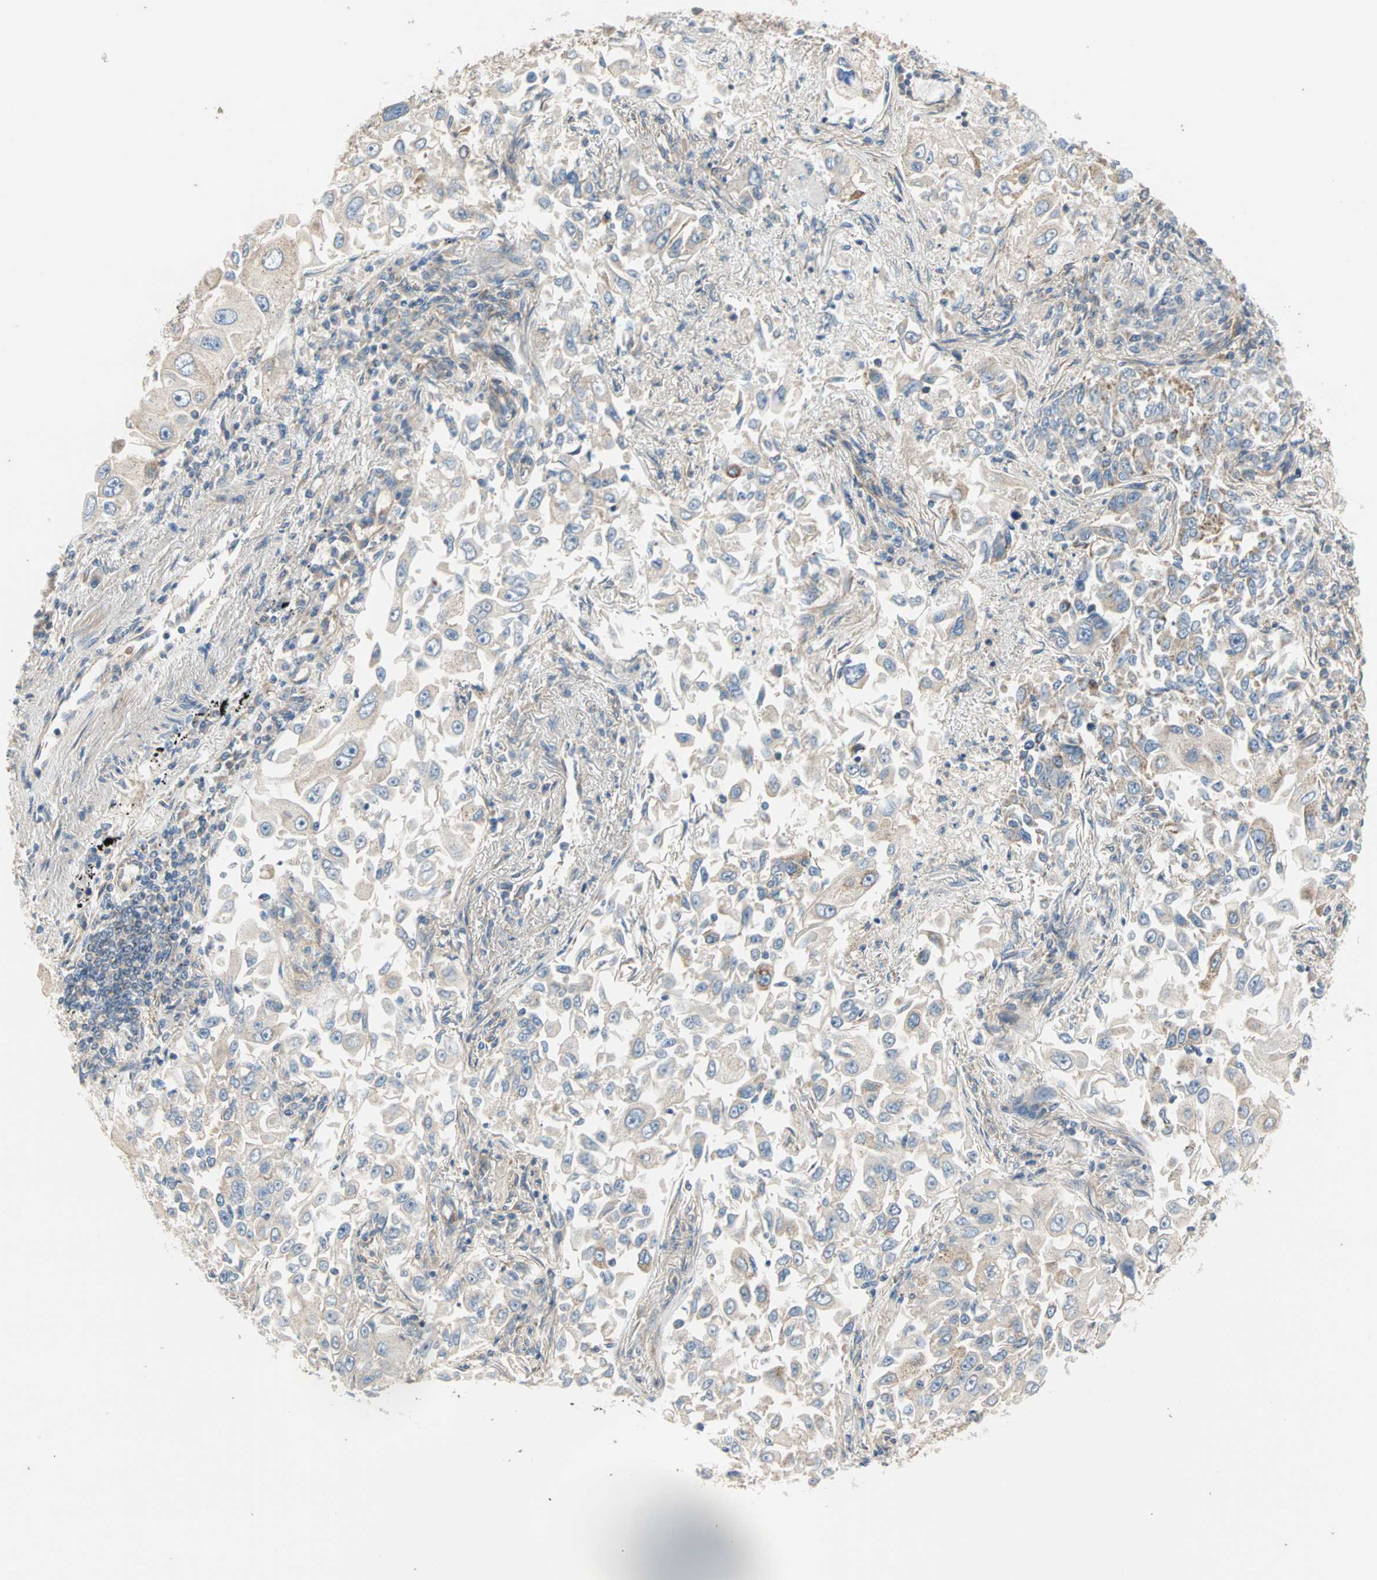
{"staining": {"intensity": "weak", "quantity": "<25%", "location": "cytoplasmic/membranous"}, "tissue": "lung cancer", "cell_type": "Tumor cells", "image_type": "cancer", "snomed": [{"axis": "morphology", "description": "Adenocarcinoma, NOS"}, {"axis": "topography", "description": "Lung"}], "caption": "IHC histopathology image of neoplastic tissue: lung adenocarcinoma stained with DAB shows no significant protein expression in tumor cells. (Stains: DAB (3,3'-diaminobenzidine) IHC with hematoxylin counter stain, Microscopy: brightfield microscopy at high magnification).", "gene": "PDE8A", "patient": {"sex": "male", "age": 84}}